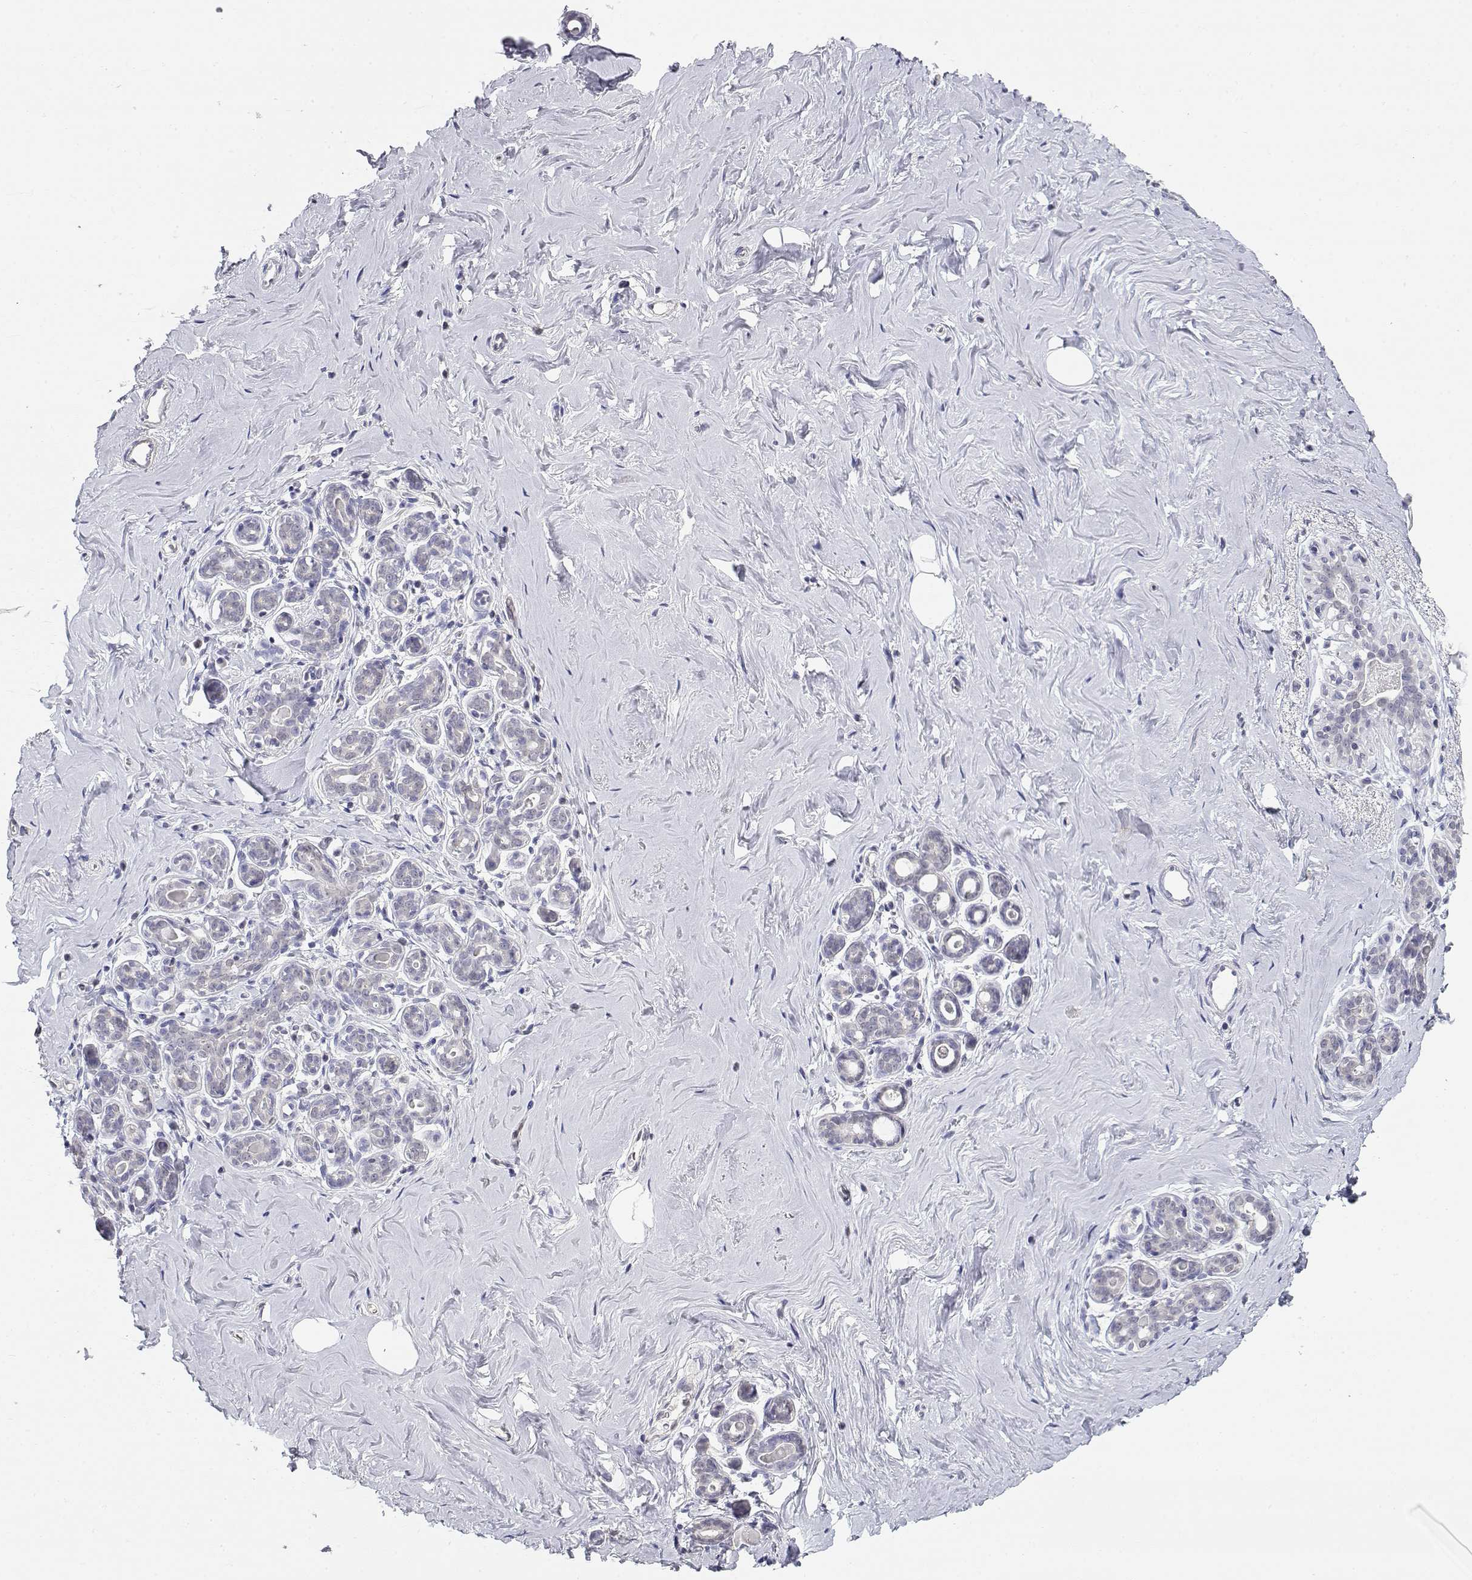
{"staining": {"intensity": "negative", "quantity": "none", "location": "none"}, "tissue": "breast", "cell_type": "Adipocytes", "image_type": "normal", "snomed": [{"axis": "morphology", "description": "Normal tissue, NOS"}, {"axis": "topography", "description": "Skin"}, {"axis": "topography", "description": "Breast"}], "caption": "Human breast stained for a protein using immunohistochemistry exhibits no staining in adipocytes.", "gene": "ADA", "patient": {"sex": "female", "age": 43}}